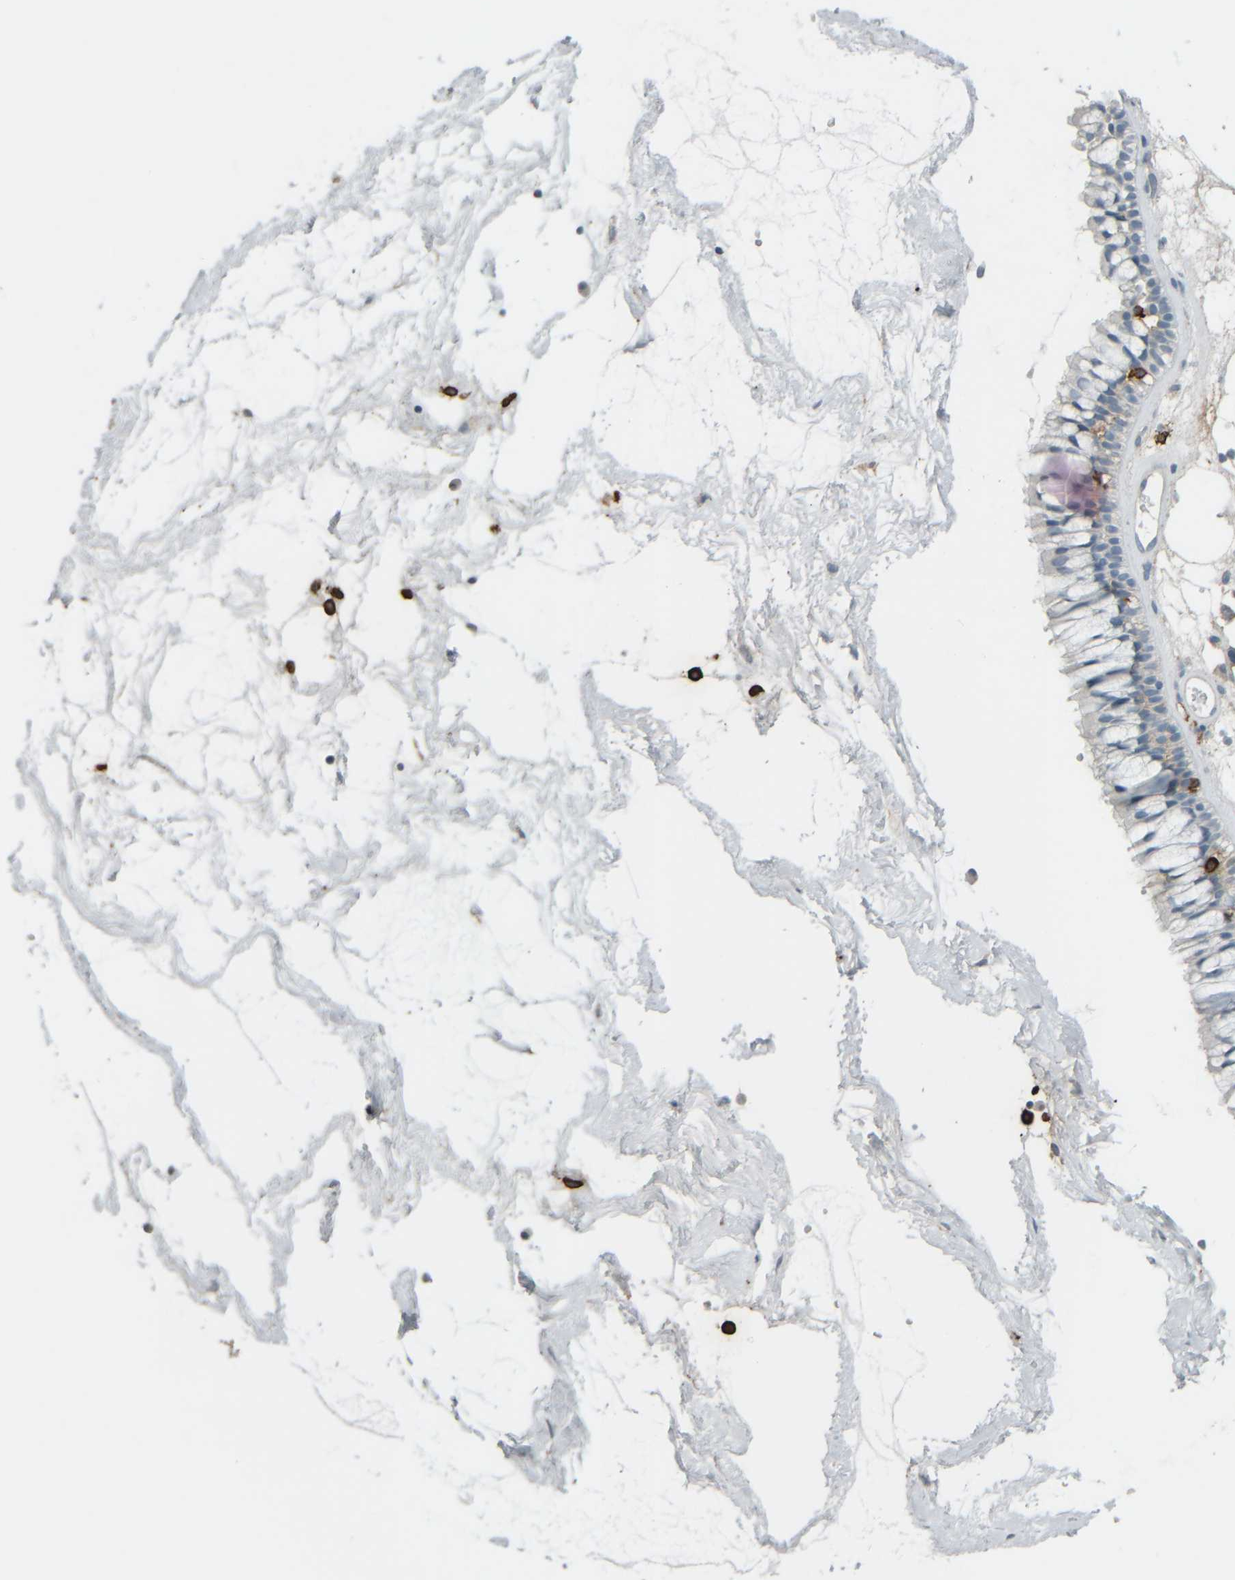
{"staining": {"intensity": "weak", "quantity": "<25%", "location": "cytoplasmic/membranous"}, "tissue": "nasopharynx", "cell_type": "Respiratory epithelial cells", "image_type": "normal", "snomed": [{"axis": "morphology", "description": "Normal tissue, NOS"}, {"axis": "morphology", "description": "Inflammation, NOS"}, {"axis": "topography", "description": "Nasopharynx"}], "caption": "The photomicrograph exhibits no significant staining in respiratory epithelial cells of nasopharynx.", "gene": "TPSAB1", "patient": {"sex": "male", "age": 48}}